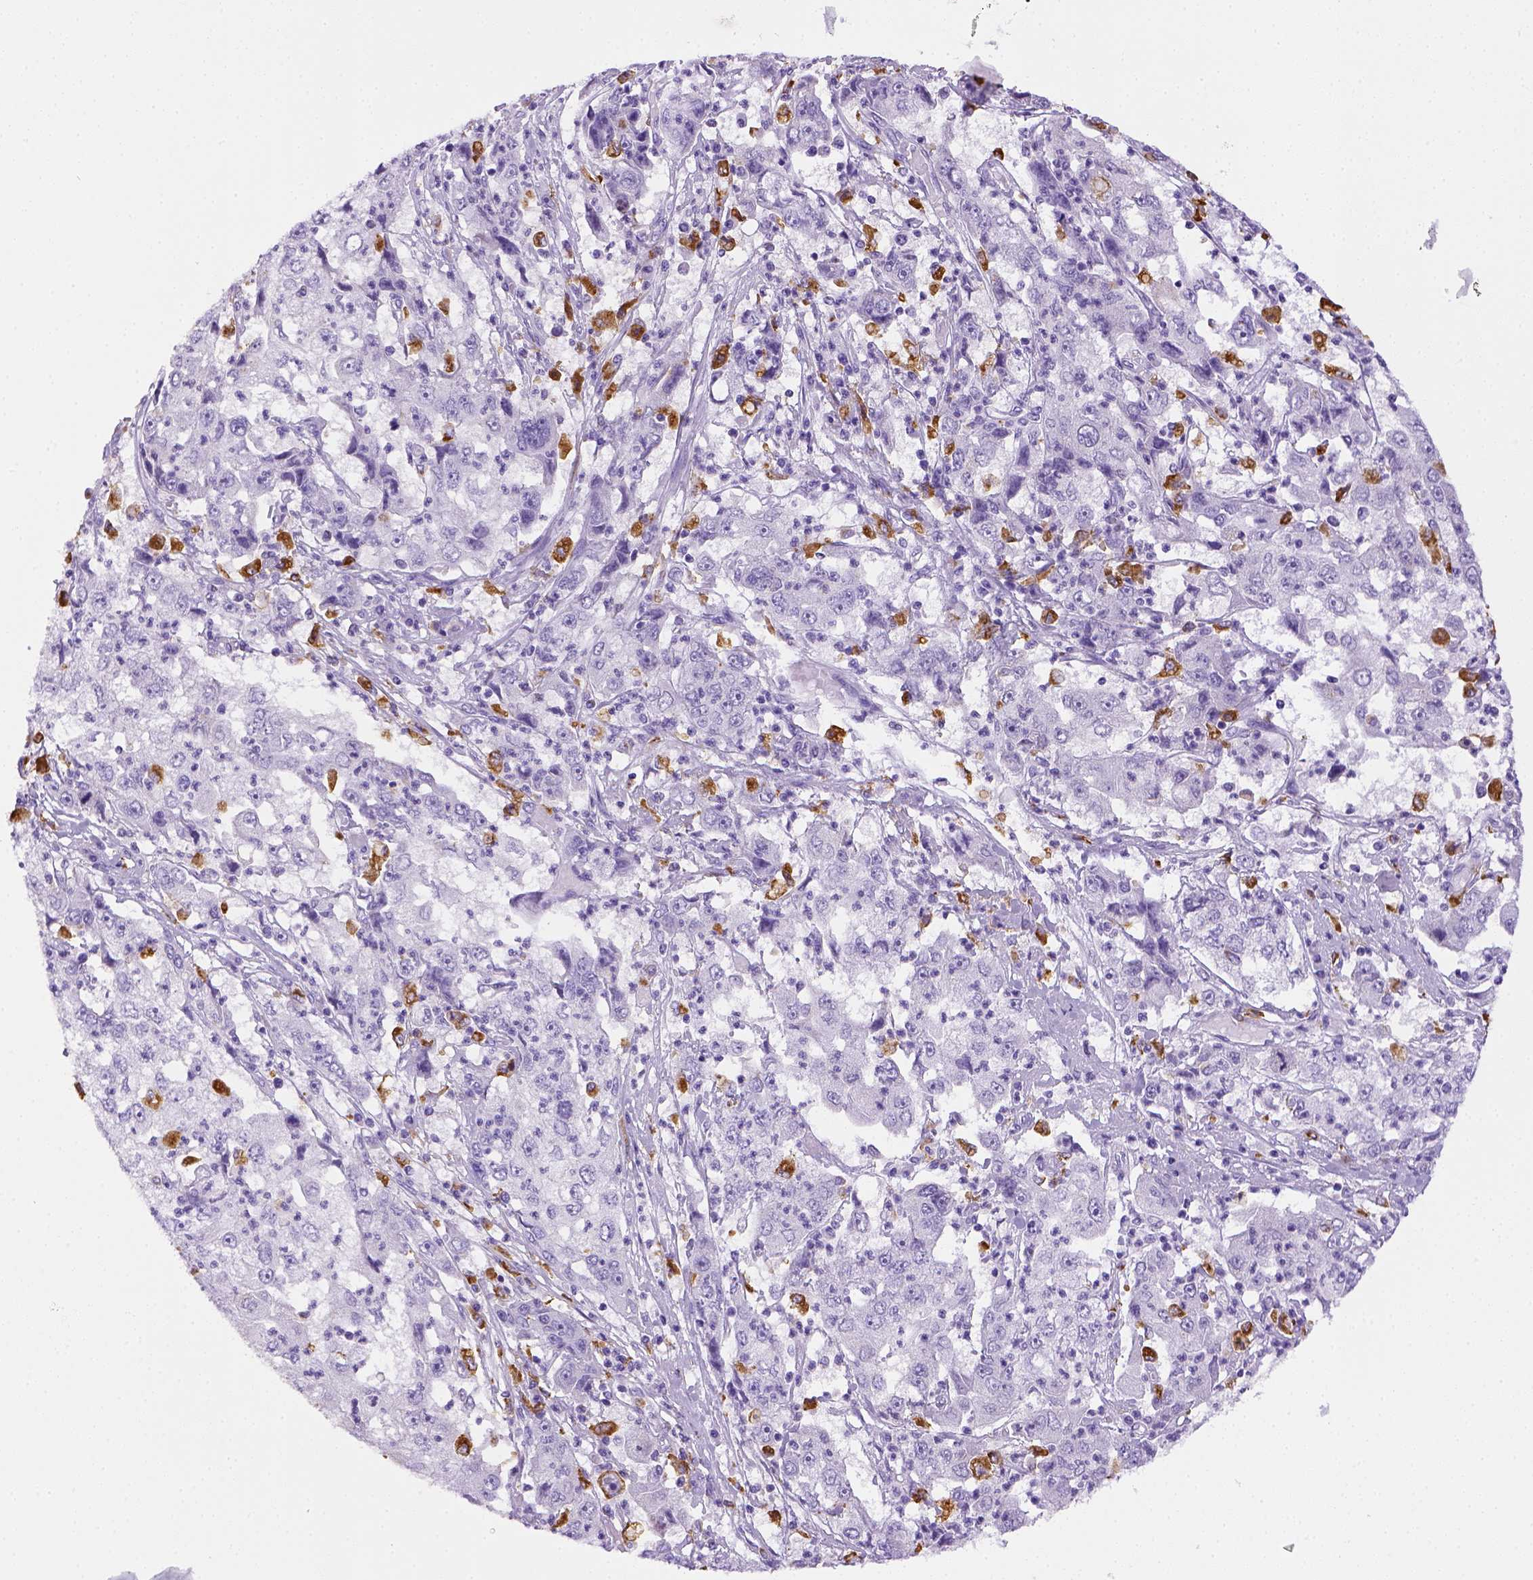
{"staining": {"intensity": "negative", "quantity": "none", "location": "none"}, "tissue": "cervical cancer", "cell_type": "Tumor cells", "image_type": "cancer", "snomed": [{"axis": "morphology", "description": "Squamous cell carcinoma, NOS"}, {"axis": "topography", "description": "Cervix"}], "caption": "This is a image of IHC staining of squamous cell carcinoma (cervical), which shows no positivity in tumor cells.", "gene": "CD68", "patient": {"sex": "female", "age": 36}}